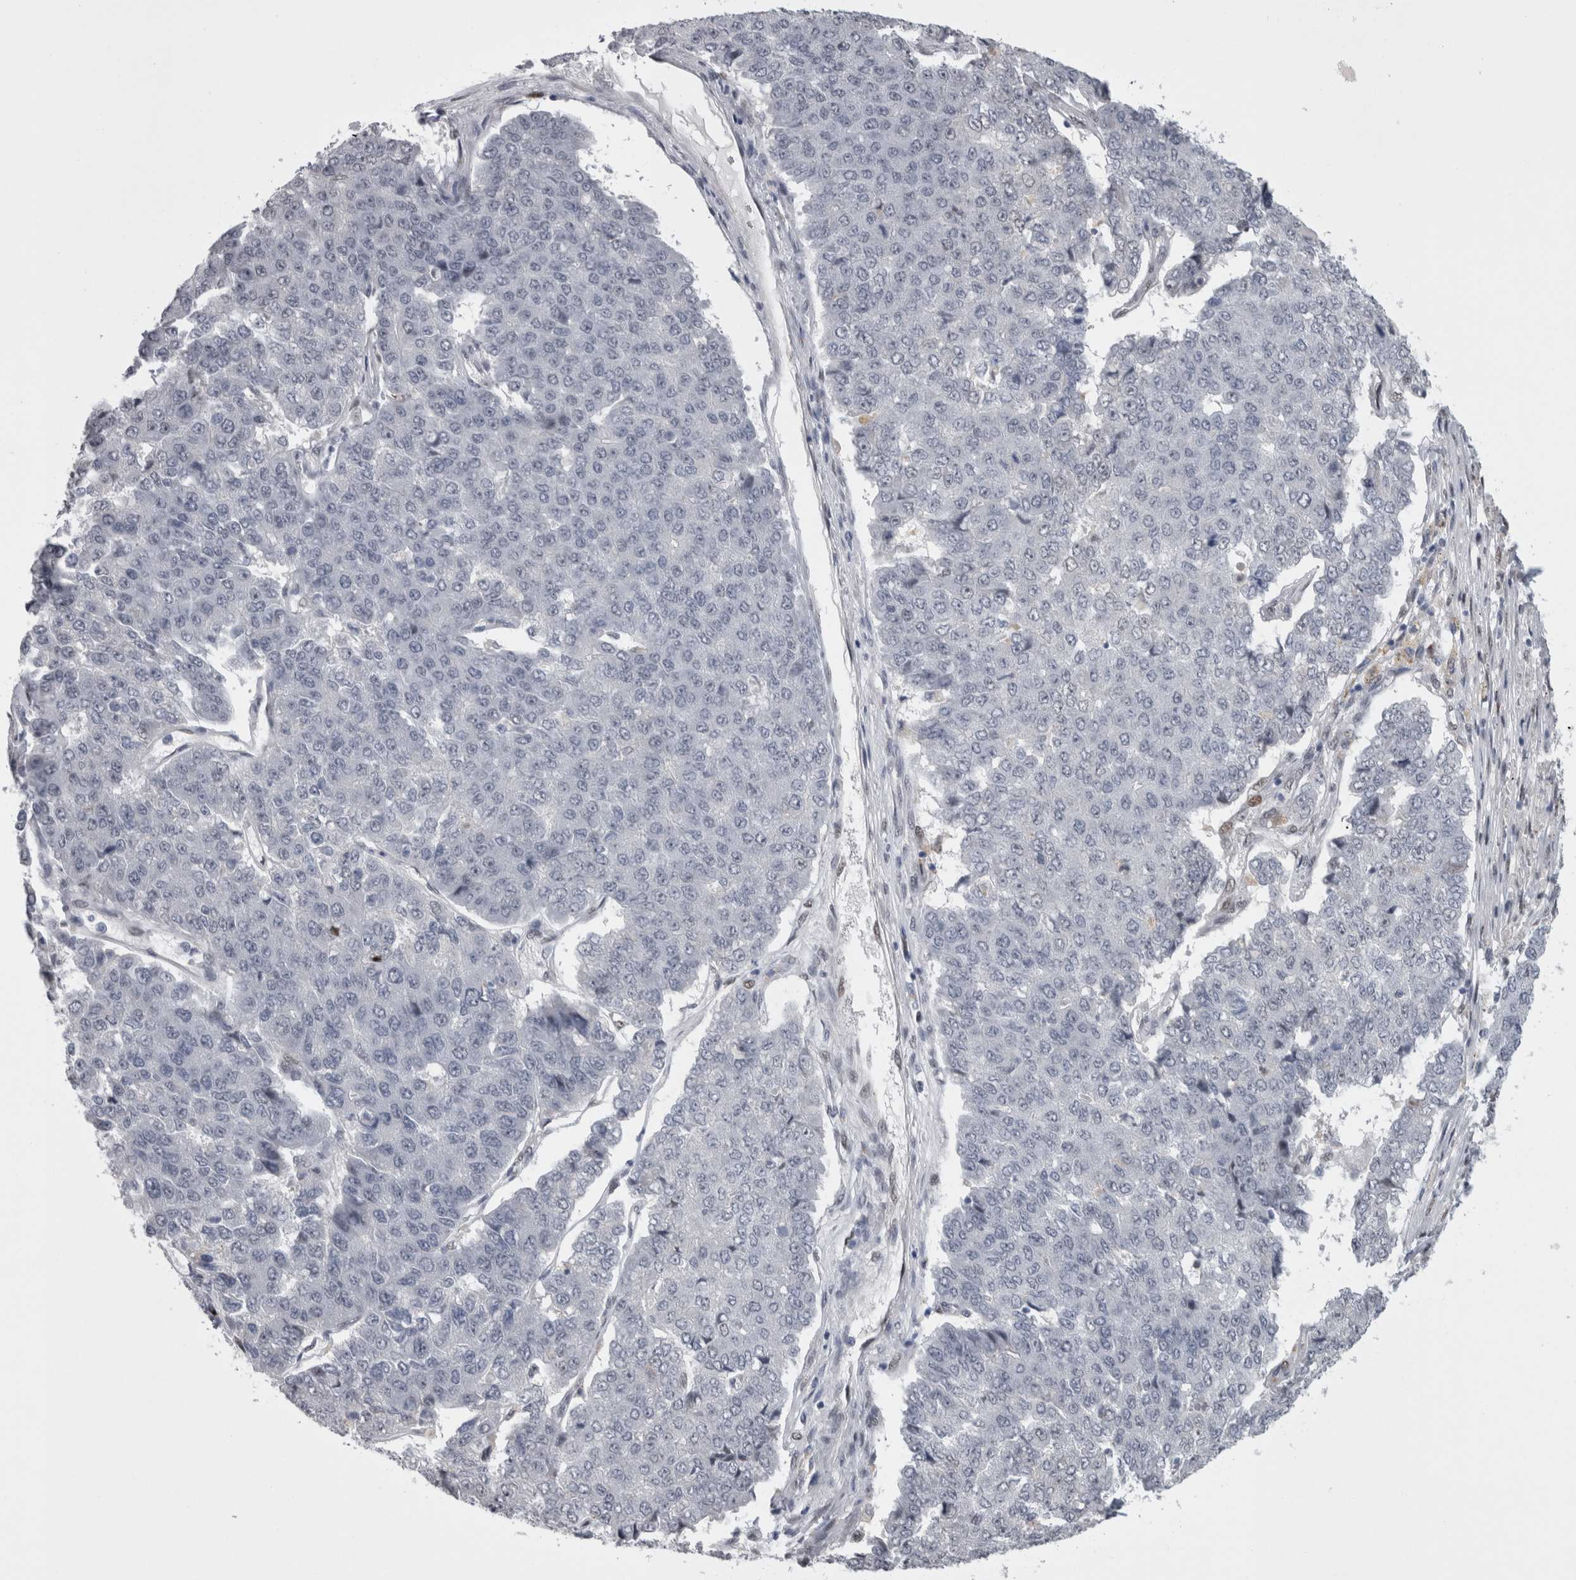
{"staining": {"intensity": "negative", "quantity": "none", "location": "none"}, "tissue": "pancreatic cancer", "cell_type": "Tumor cells", "image_type": "cancer", "snomed": [{"axis": "morphology", "description": "Adenocarcinoma, NOS"}, {"axis": "topography", "description": "Pancreas"}], "caption": "Protein analysis of pancreatic cancer displays no significant expression in tumor cells.", "gene": "C1orf54", "patient": {"sex": "male", "age": 50}}